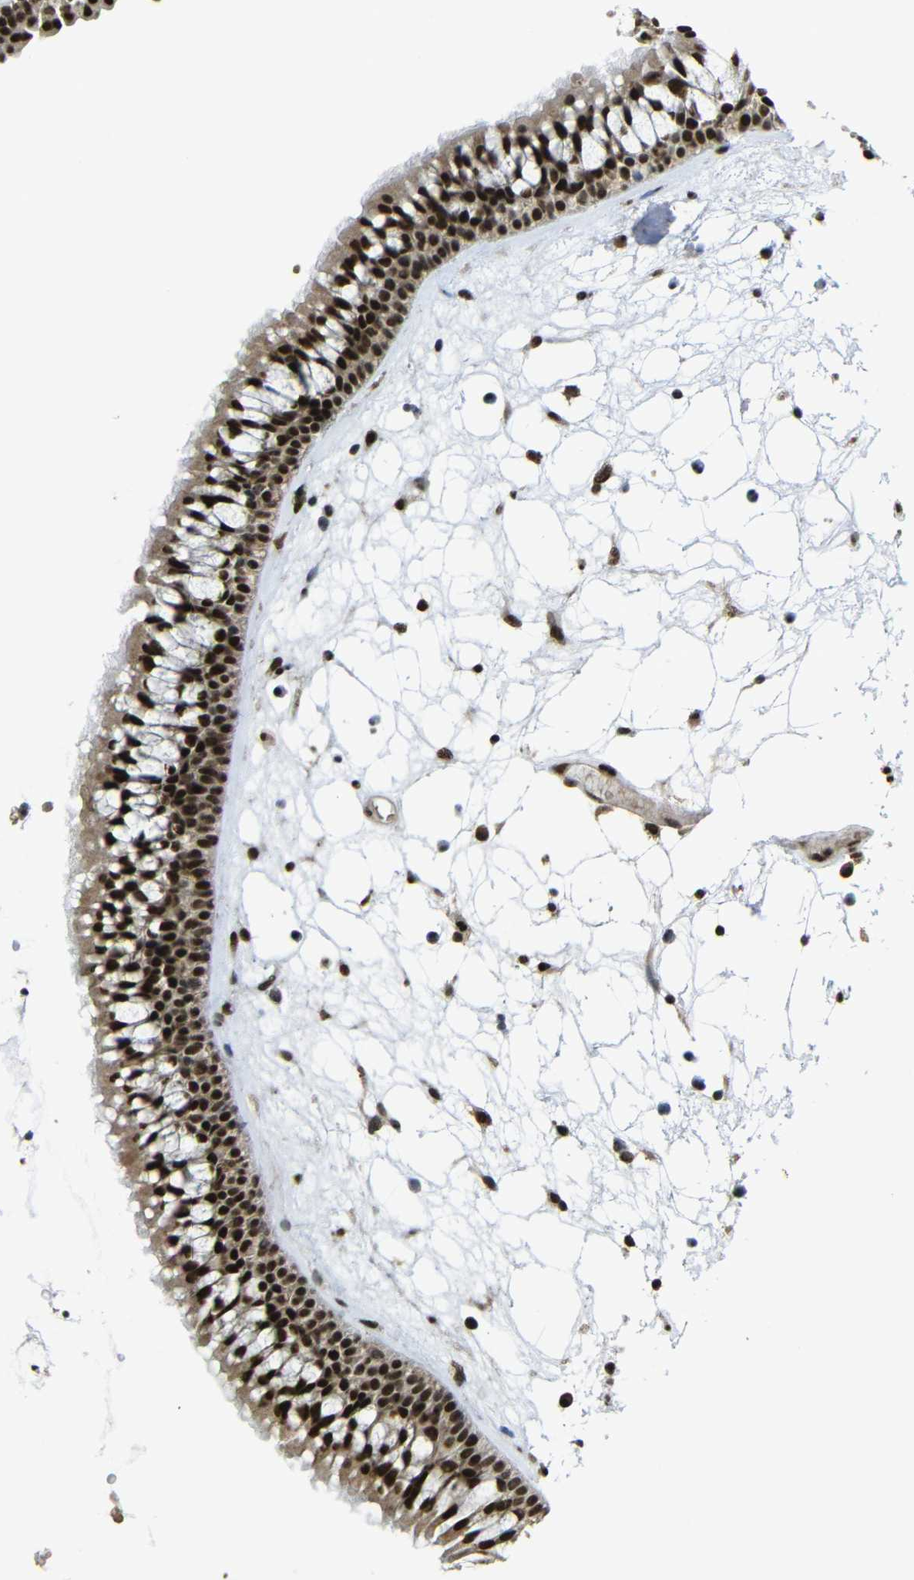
{"staining": {"intensity": "strong", "quantity": ">75%", "location": "cytoplasmic/membranous,nuclear"}, "tissue": "nasopharynx", "cell_type": "Respiratory epithelial cells", "image_type": "normal", "snomed": [{"axis": "morphology", "description": "Normal tissue, NOS"}, {"axis": "morphology", "description": "Inflammation, NOS"}, {"axis": "topography", "description": "Nasopharynx"}], "caption": "Protein staining of benign nasopharynx exhibits strong cytoplasmic/membranous,nuclear staining in approximately >75% of respiratory epithelial cells.", "gene": "TCF7L2", "patient": {"sex": "male", "age": 48}}